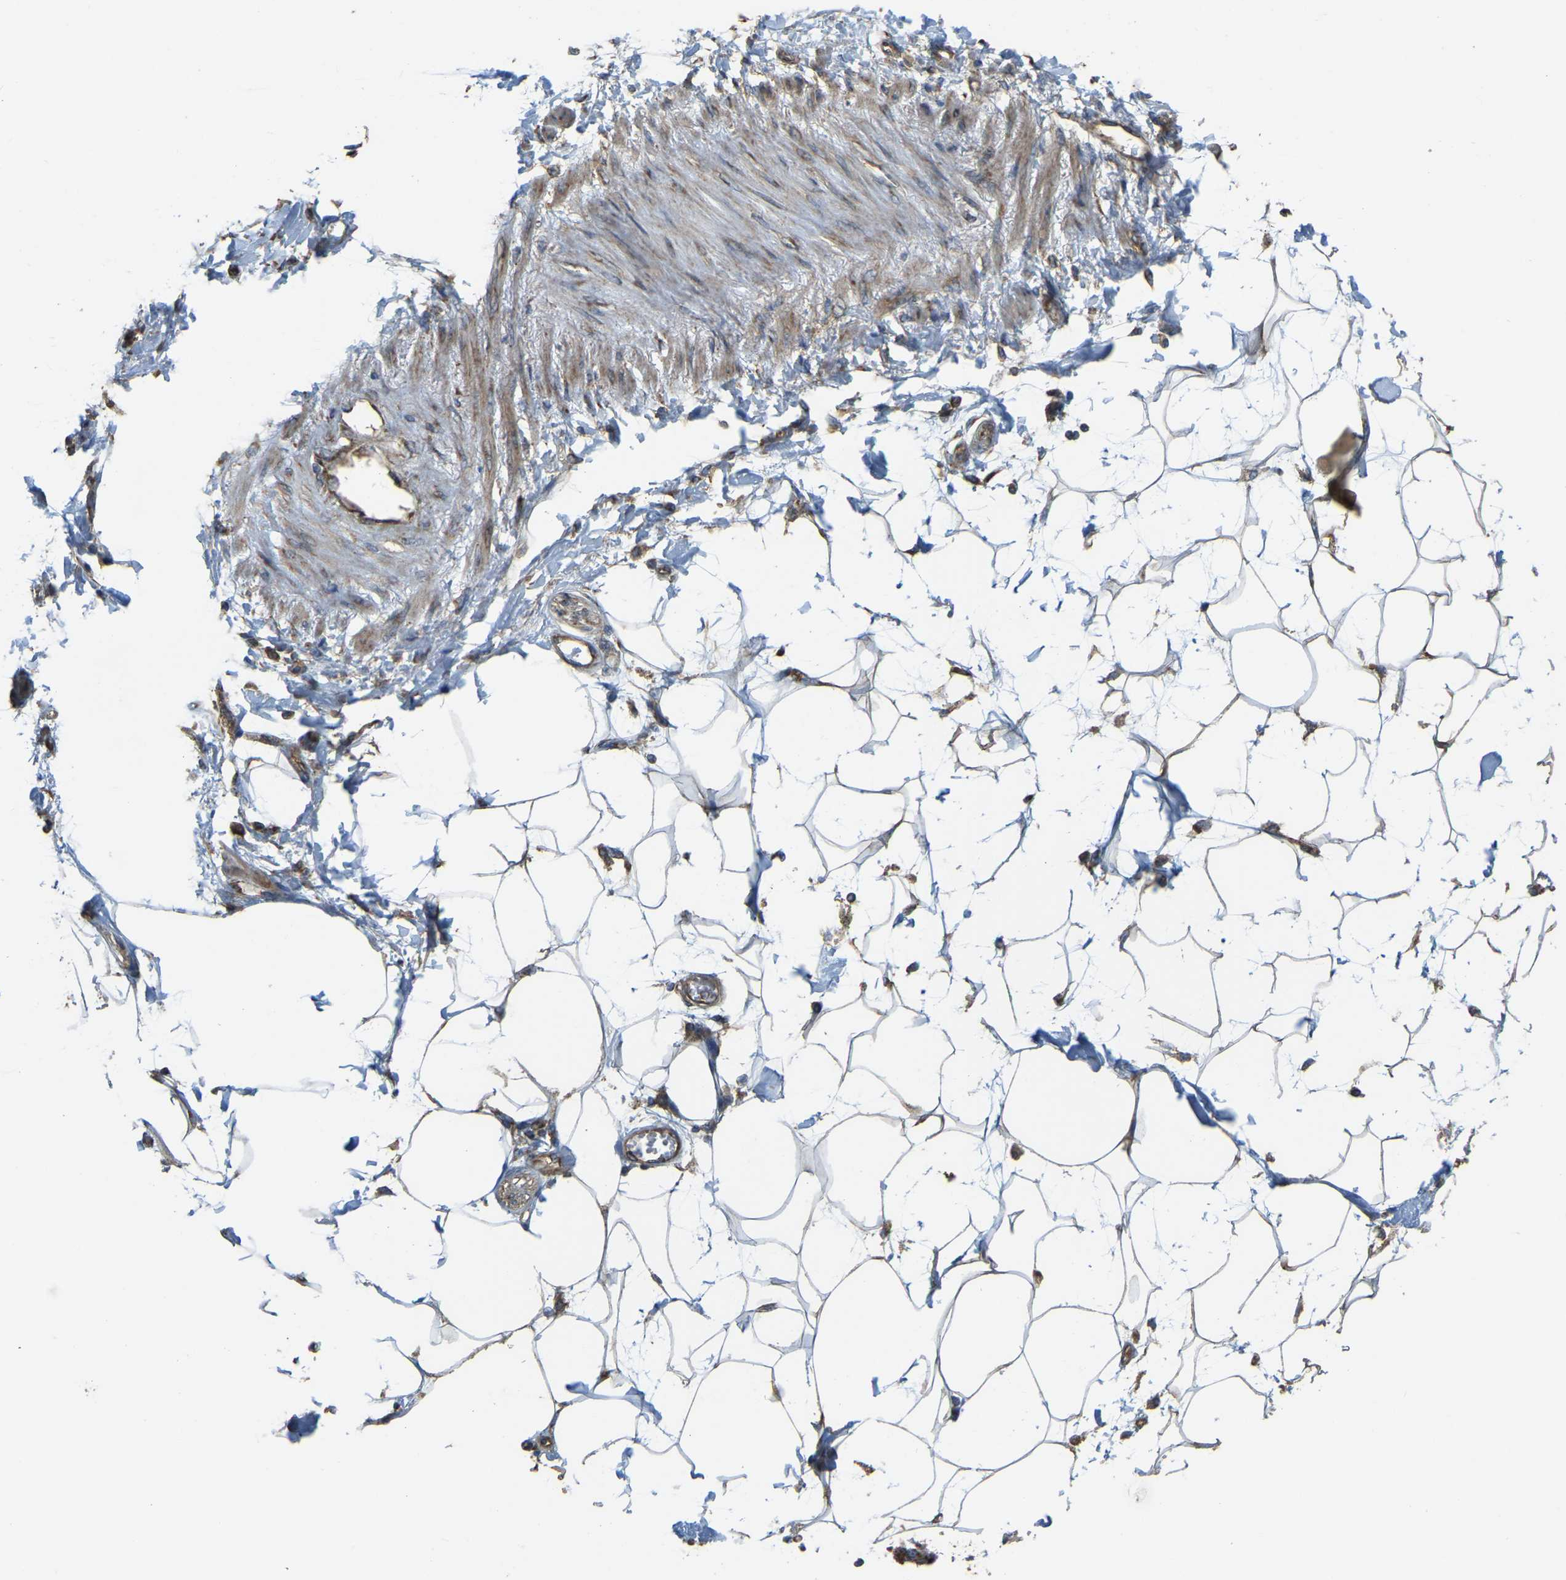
{"staining": {"intensity": "negative", "quantity": "none", "location": "none"}, "tissue": "adipose tissue", "cell_type": "Adipocytes", "image_type": "normal", "snomed": [{"axis": "morphology", "description": "Normal tissue, NOS"}, {"axis": "morphology", "description": "Adenocarcinoma, NOS"}, {"axis": "topography", "description": "Duodenum"}, {"axis": "topography", "description": "Peripheral nerve tissue"}], "caption": "This is an immunohistochemistry image of unremarkable adipose tissue. There is no expression in adipocytes.", "gene": "PSMD7", "patient": {"sex": "female", "age": 60}}